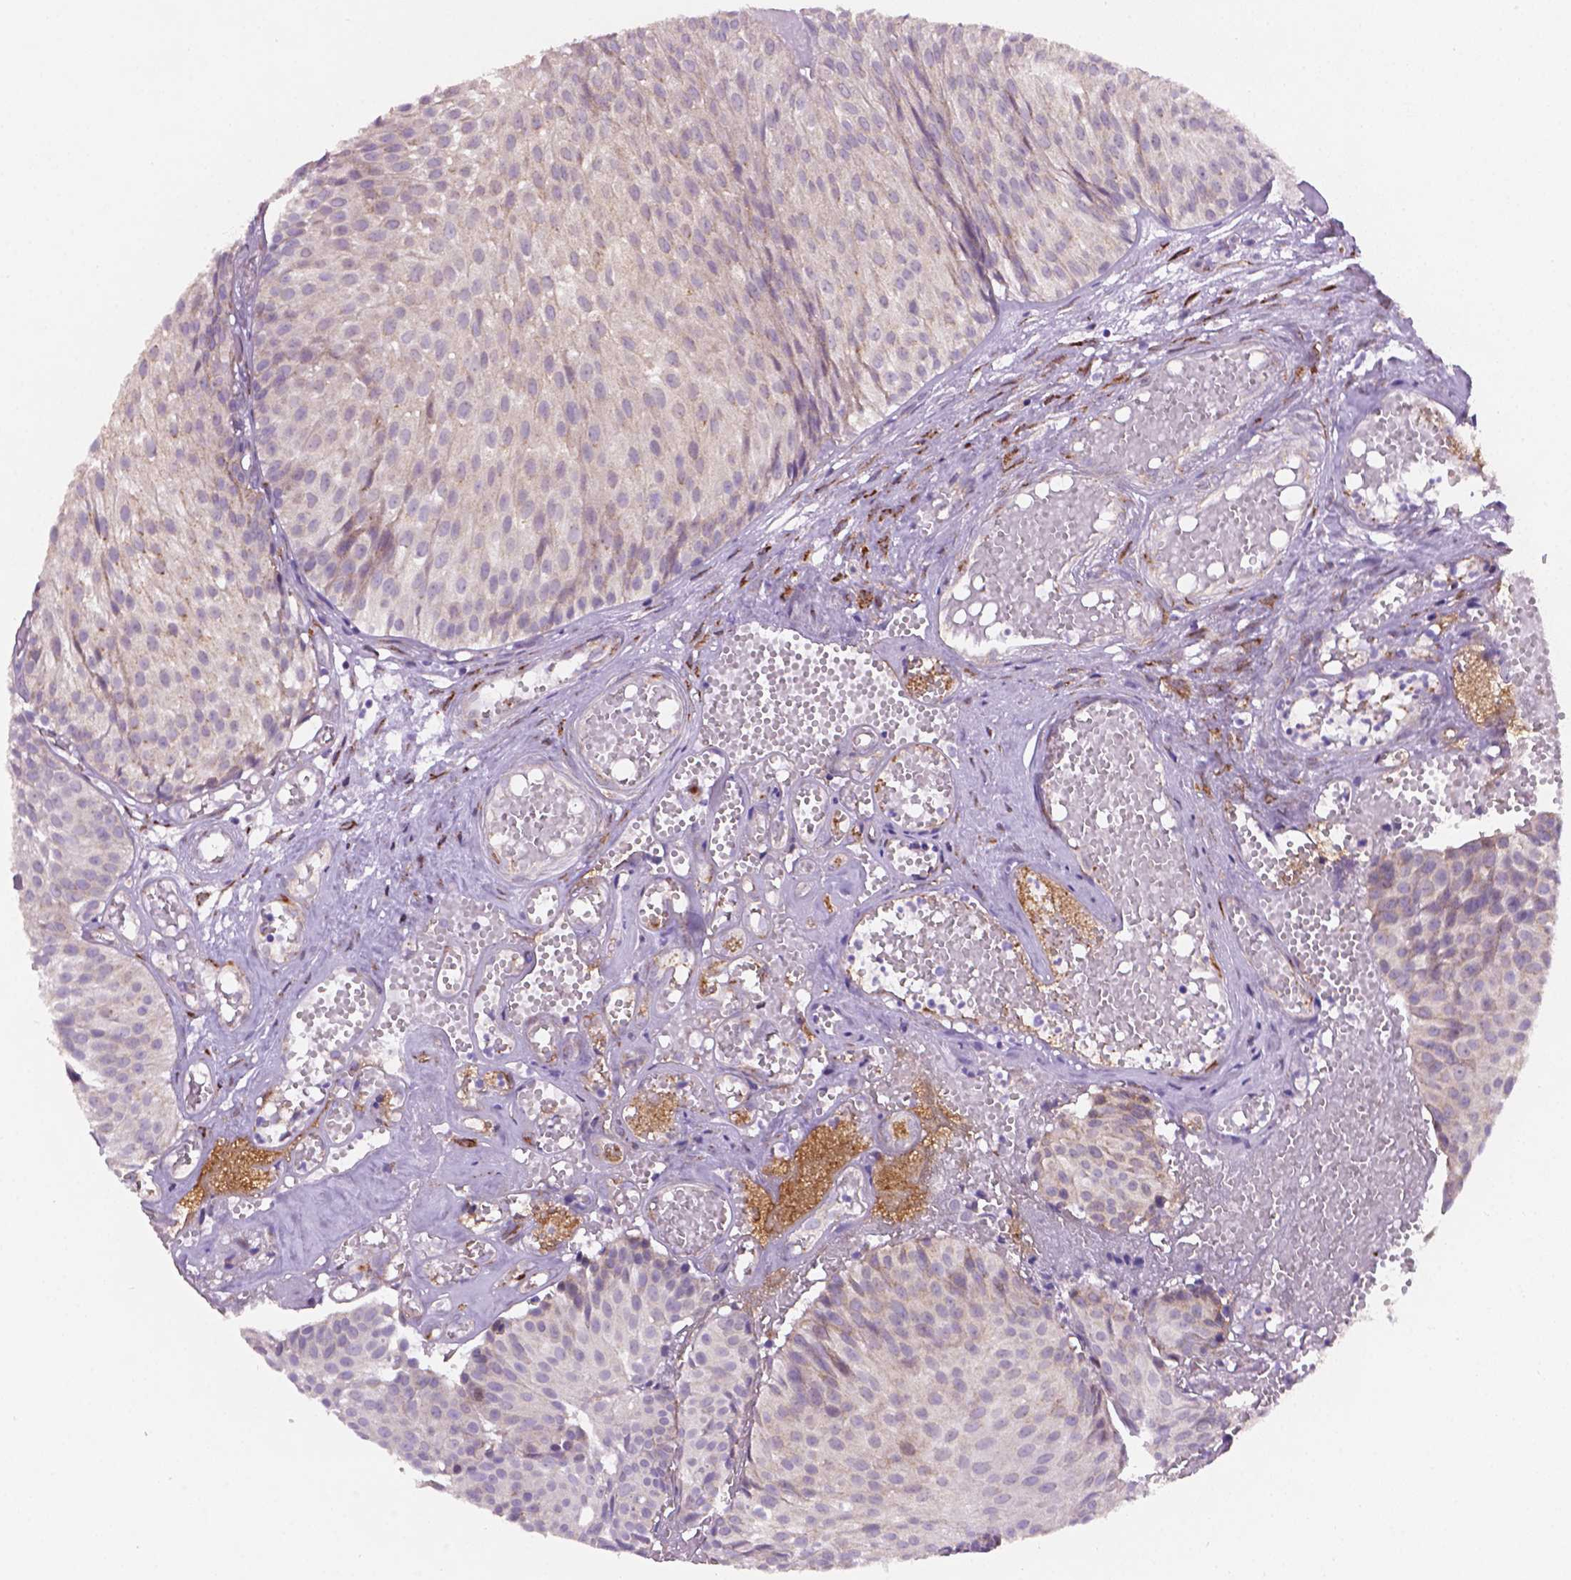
{"staining": {"intensity": "negative", "quantity": "none", "location": "none"}, "tissue": "urothelial cancer", "cell_type": "Tumor cells", "image_type": "cancer", "snomed": [{"axis": "morphology", "description": "Urothelial carcinoma, Low grade"}, {"axis": "topography", "description": "Urinary bladder"}], "caption": "Immunohistochemistry of human low-grade urothelial carcinoma shows no expression in tumor cells. (Stains: DAB immunohistochemistry (IHC) with hematoxylin counter stain, Microscopy: brightfield microscopy at high magnification).", "gene": "FNIP1", "patient": {"sex": "male", "age": 63}}